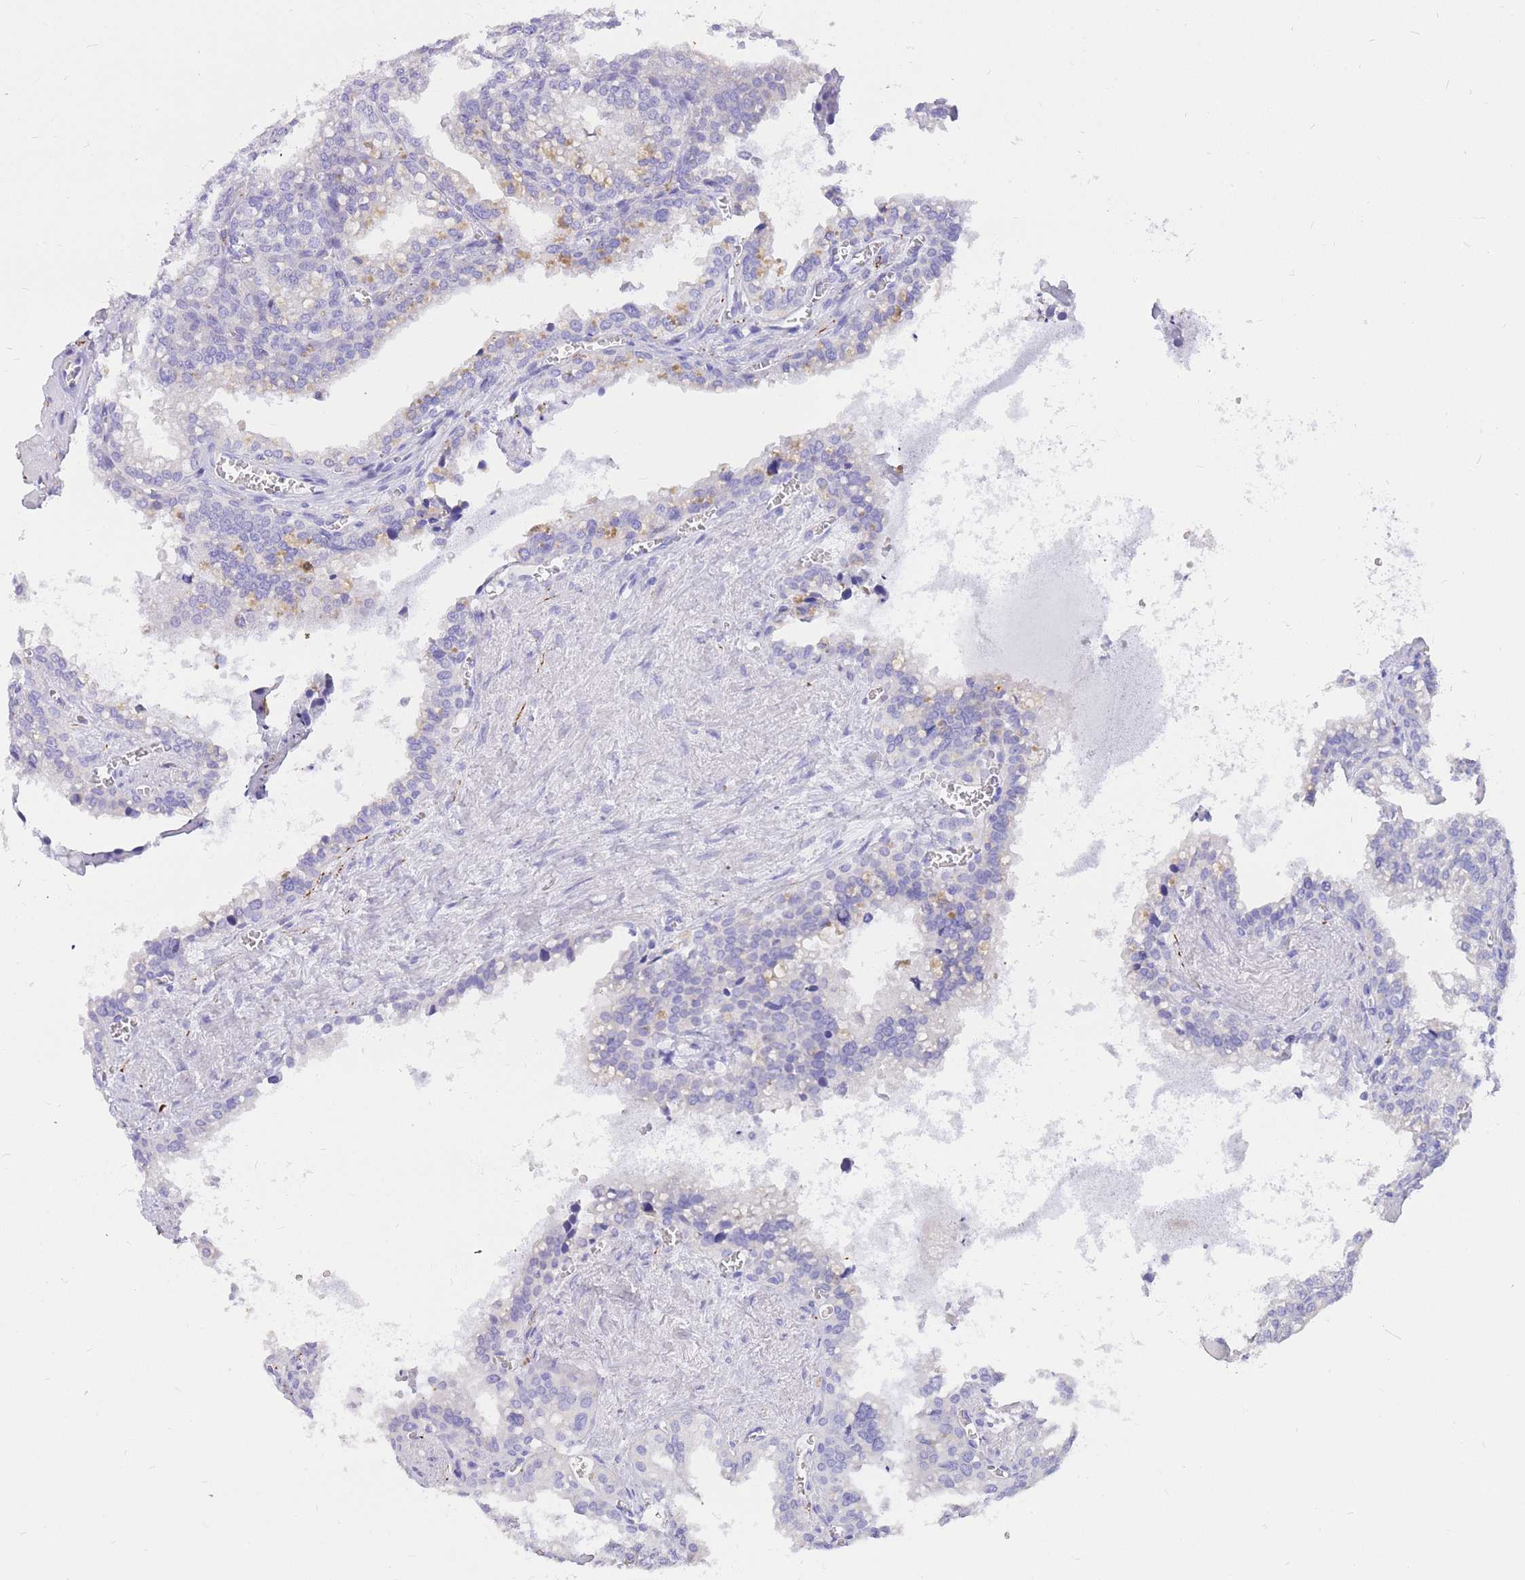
{"staining": {"intensity": "weak", "quantity": "25%-75%", "location": "cytoplasmic/membranous"}, "tissue": "seminal vesicle", "cell_type": "Glandular cells", "image_type": "normal", "snomed": [{"axis": "morphology", "description": "Normal tissue, NOS"}, {"axis": "topography", "description": "Prostate"}, {"axis": "topography", "description": "Seminal veicle"}], "caption": "A micrograph showing weak cytoplasmic/membranous expression in approximately 25%-75% of glandular cells in unremarkable seminal vesicle, as visualized by brown immunohistochemical staining.", "gene": "UPK1A", "patient": {"sex": "male", "age": 51}}